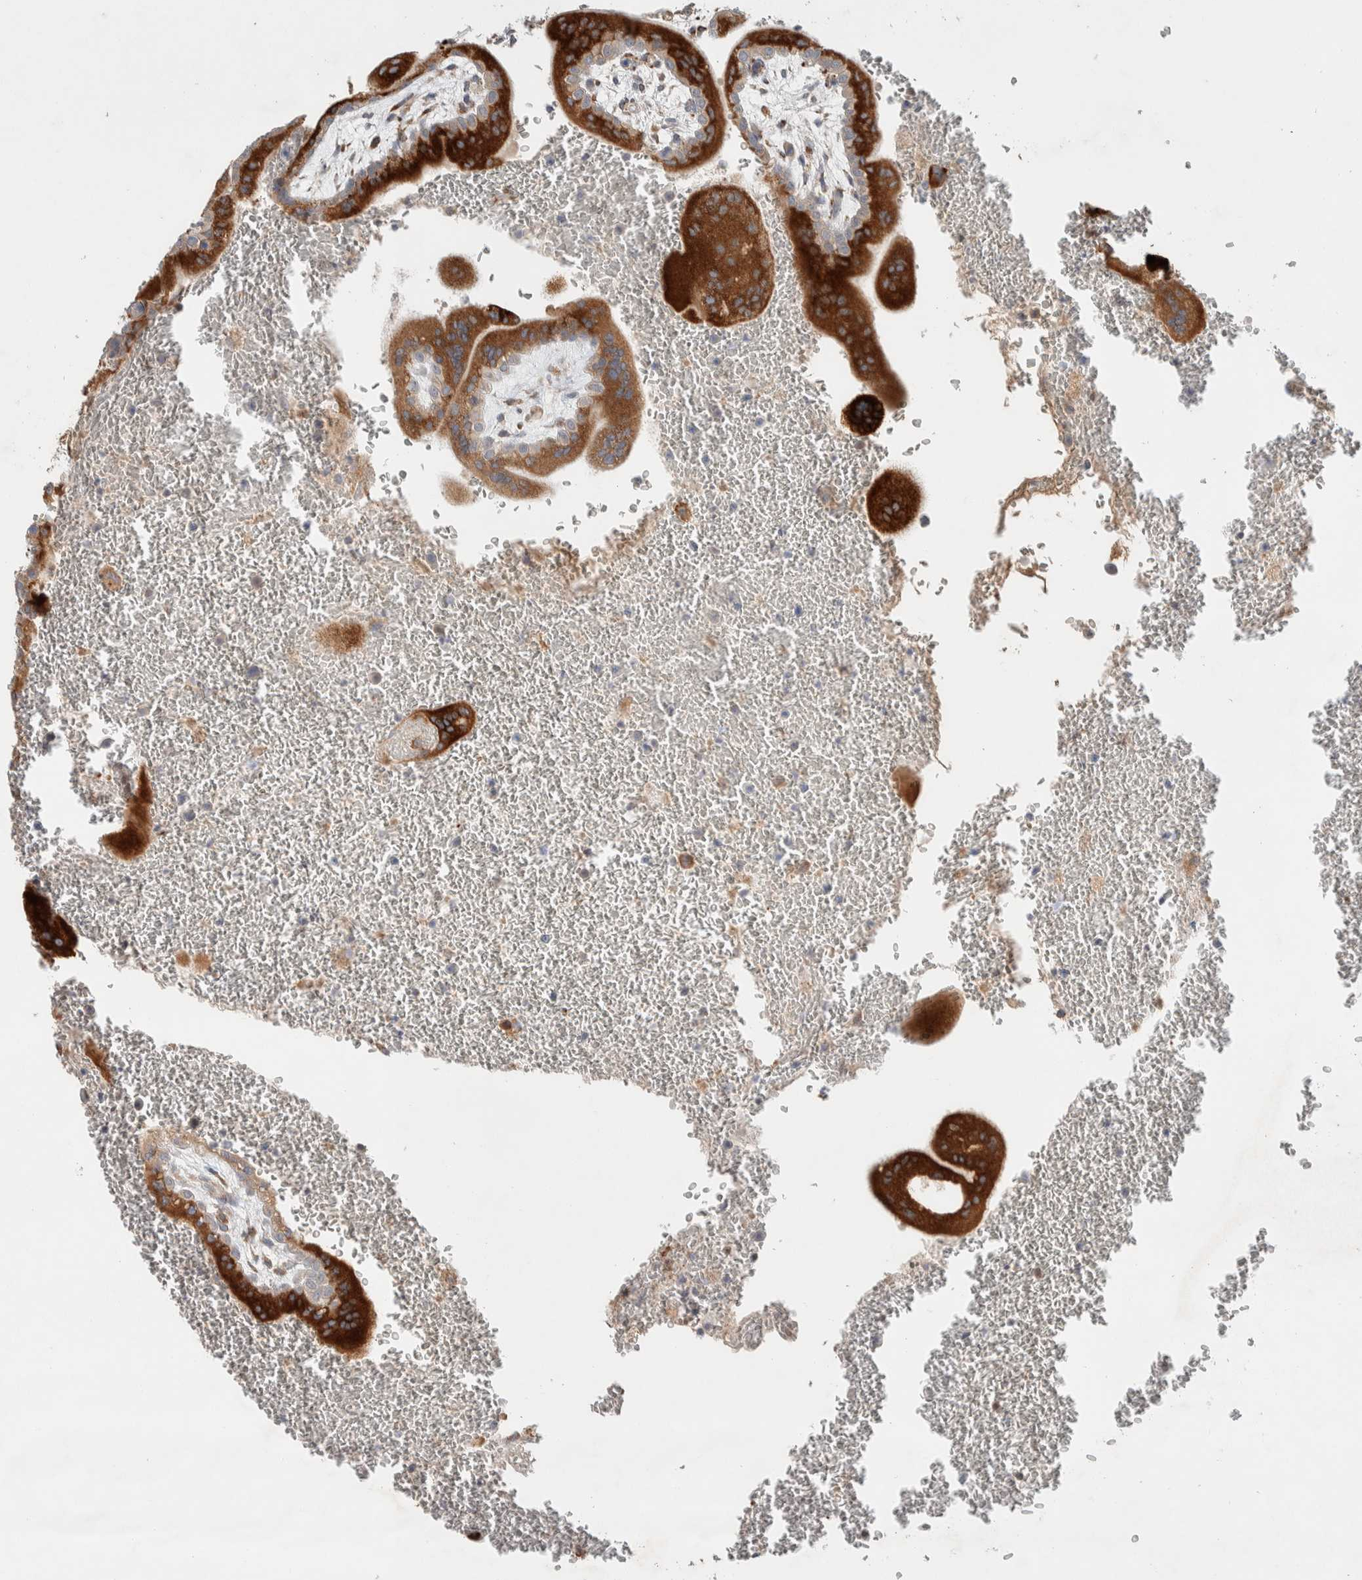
{"staining": {"intensity": "strong", "quantity": ">75%", "location": "cytoplasmic/membranous"}, "tissue": "placenta", "cell_type": "Trophoblastic cells", "image_type": "normal", "snomed": [{"axis": "morphology", "description": "Normal tissue, NOS"}, {"axis": "topography", "description": "Placenta"}], "caption": "IHC (DAB) staining of benign human placenta displays strong cytoplasmic/membranous protein positivity in about >75% of trophoblastic cells.", "gene": "ADCY8", "patient": {"sex": "female", "age": 35}}